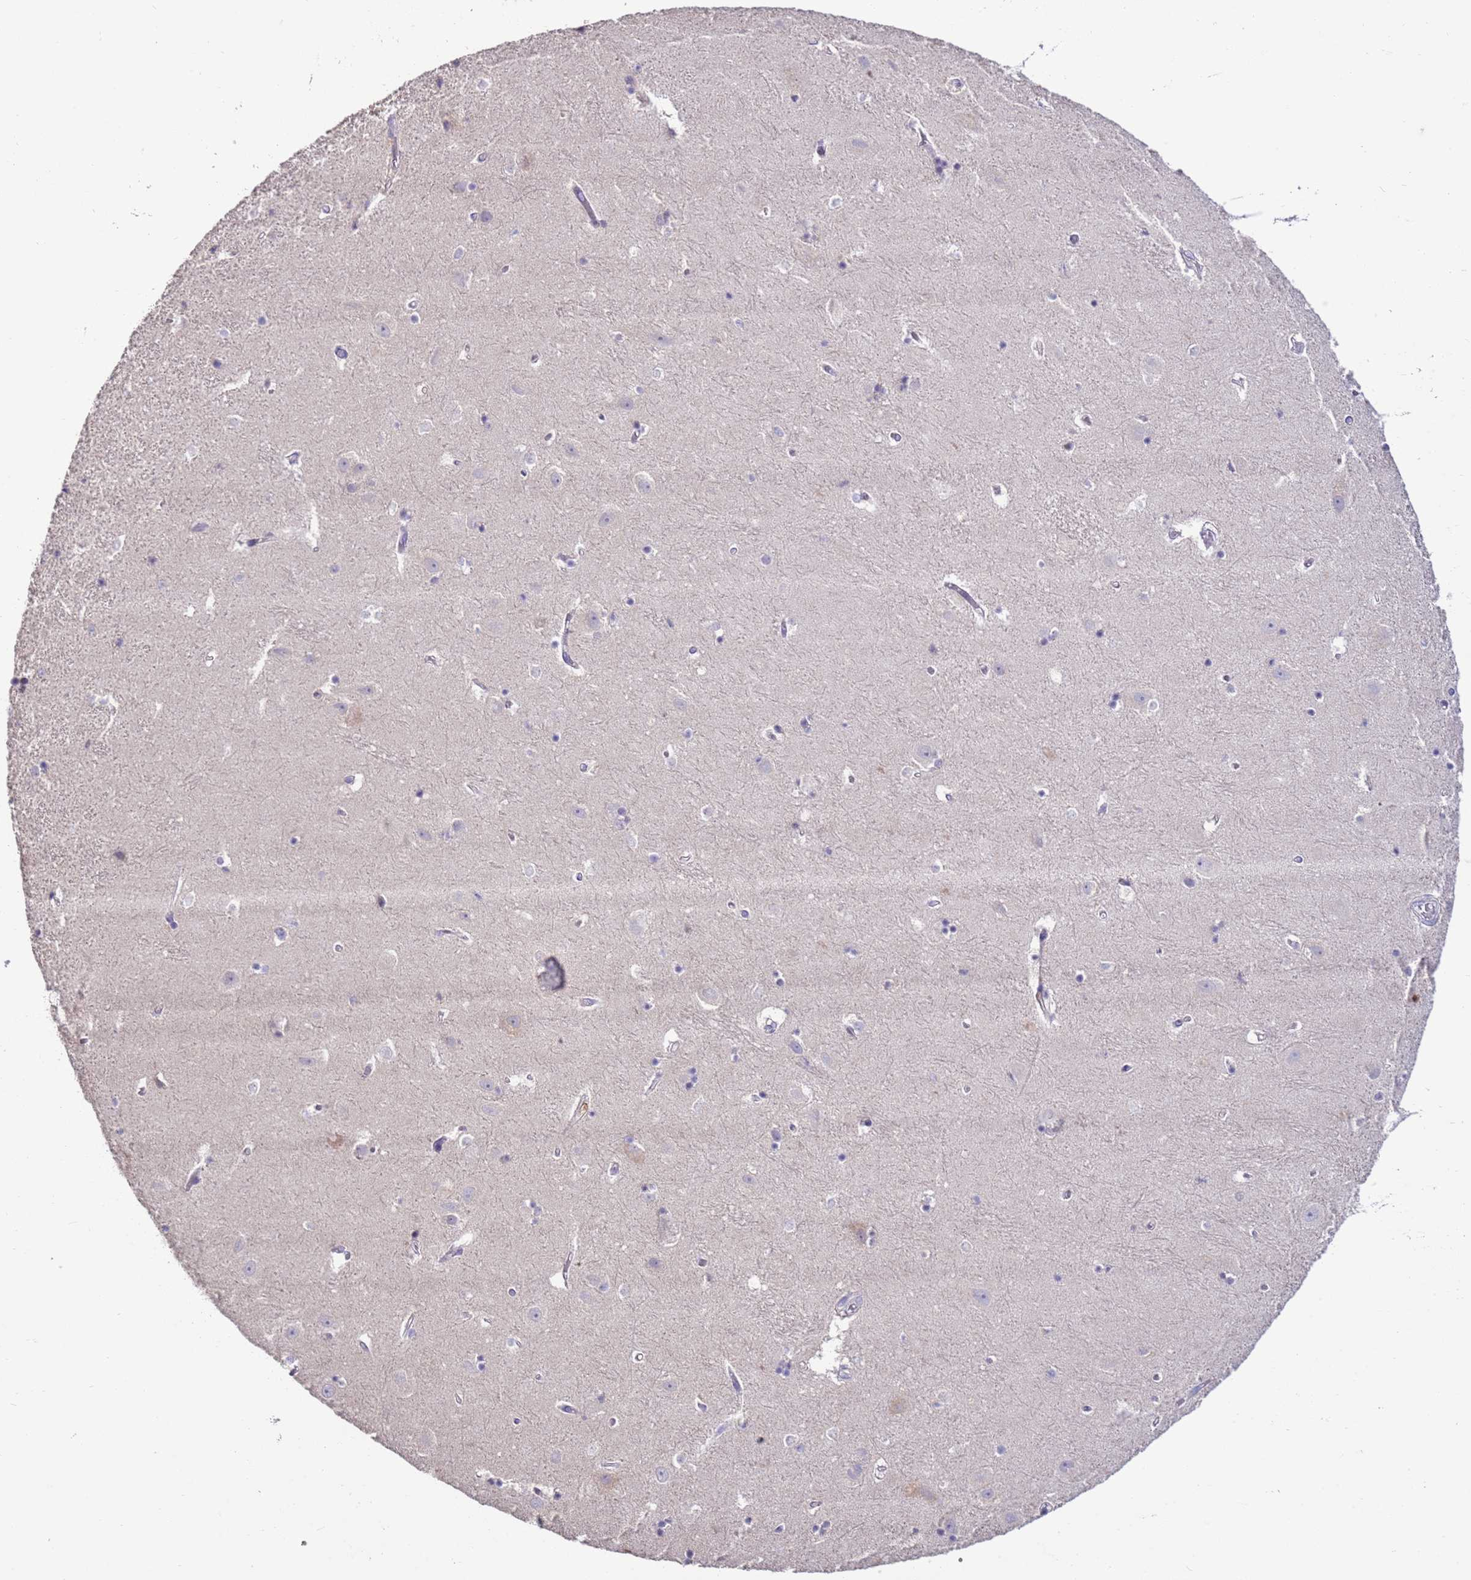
{"staining": {"intensity": "negative", "quantity": "none", "location": "none"}, "tissue": "hippocampus", "cell_type": "Glial cells", "image_type": "normal", "snomed": [{"axis": "morphology", "description": "Normal tissue, NOS"}, {"axis": "topography", "description": "Hippocampus"}], "caption": "A high-resolution photomicrograph shows IHC staining of benign hippocampus, which exhibits no significant staining in glial cells.", "gene": "IL2RG", "patient": {"sex": "female", "age": 52}}